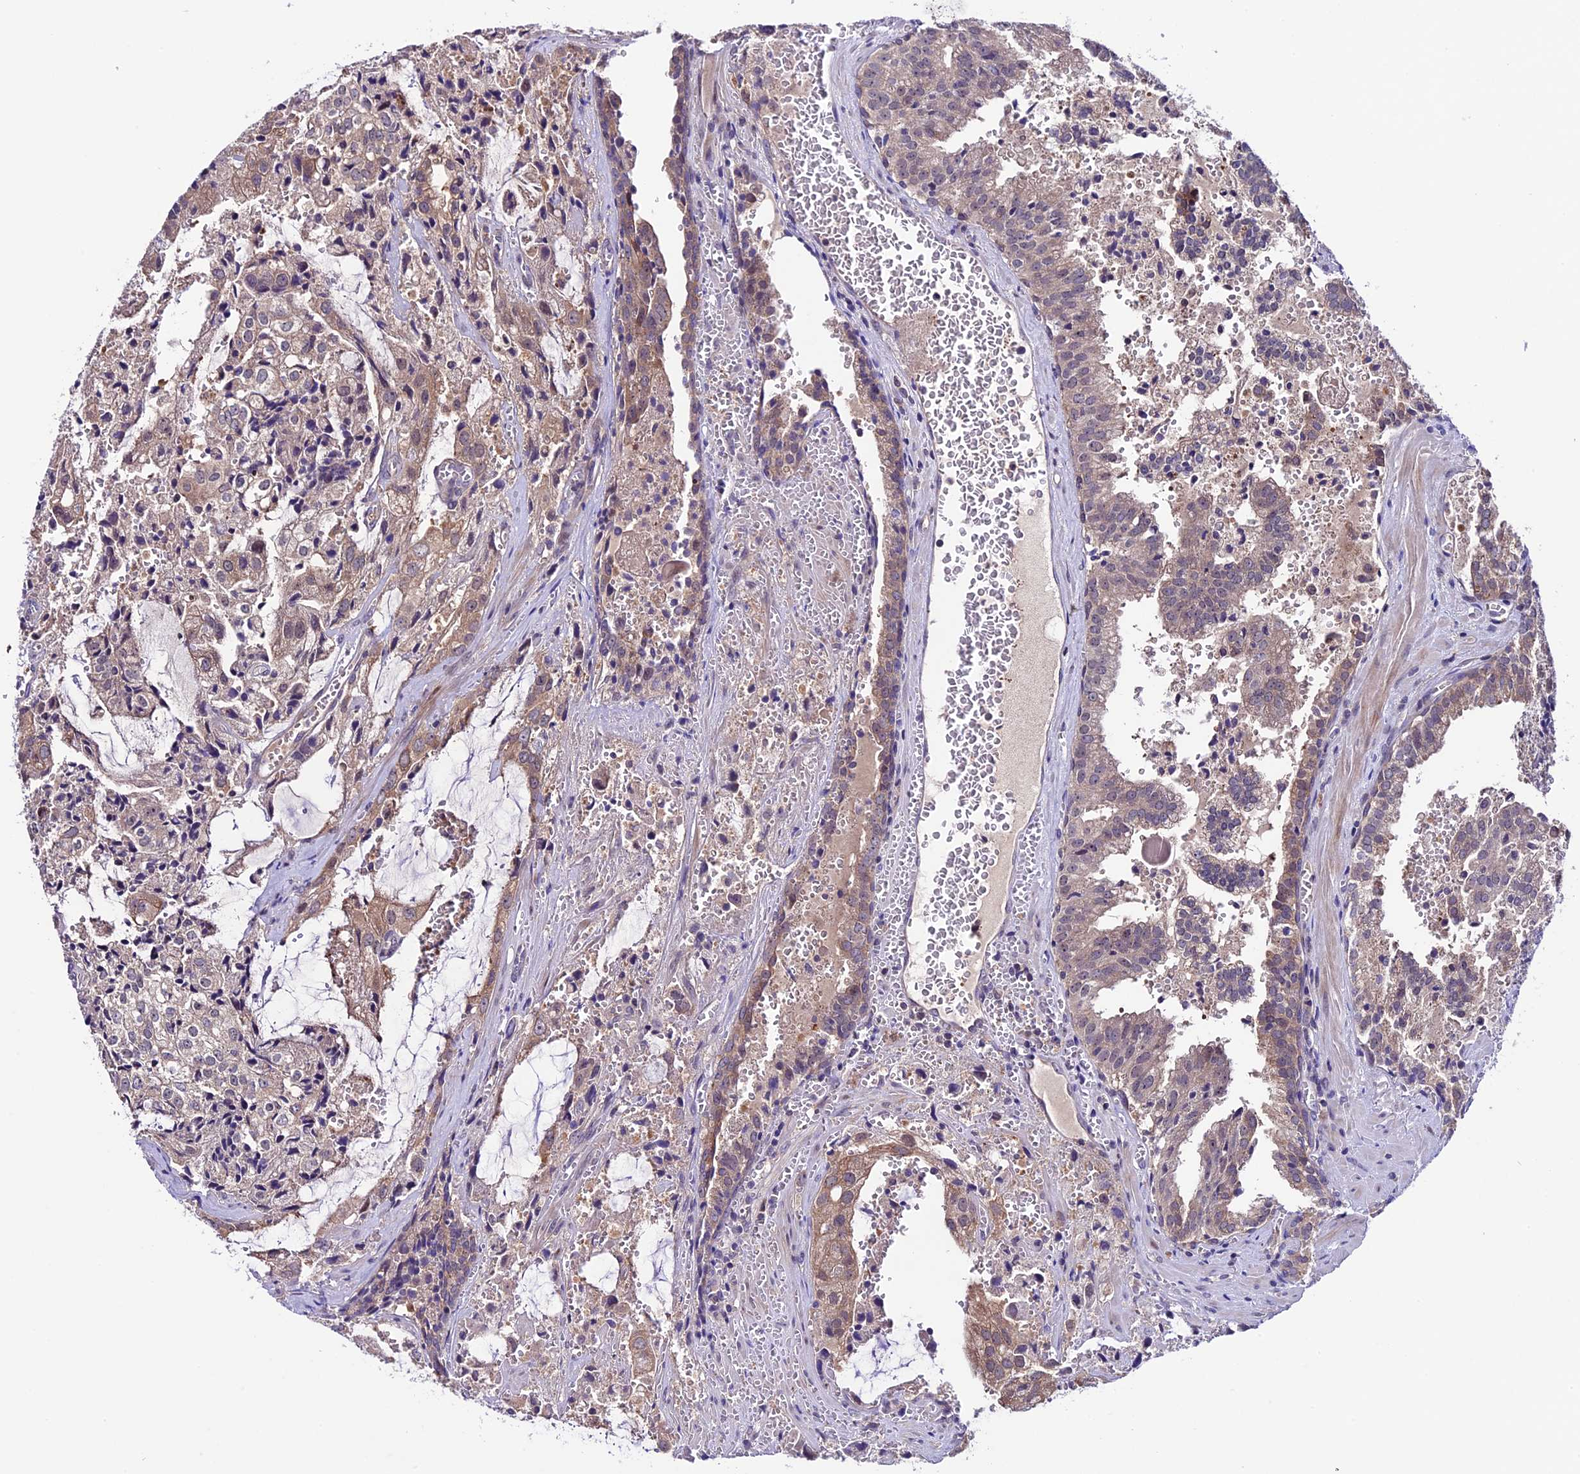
{"staining": {"intensity": "weak", "quantity": "25%-75%", "location": "cytoplasmic/membranous"}, "tissue": "prostate cancer", "cell_type": "Tumor cells", "image_type": "cancer", "snomed": [{"axis": "morphology", "description": "Adenocarcinoma, High grade"}, {"axis": "topography", "description": "Prostate"}], "caption": "The photomicrograph shows a brown stain indicating the presence of a protein in the cytoplasmic/membranous of tumor cells in prostate cancer (adenocarcinoma (high-grade)).", "gene": "XKR7", "patient": {"sex": "male", "age": 68}}